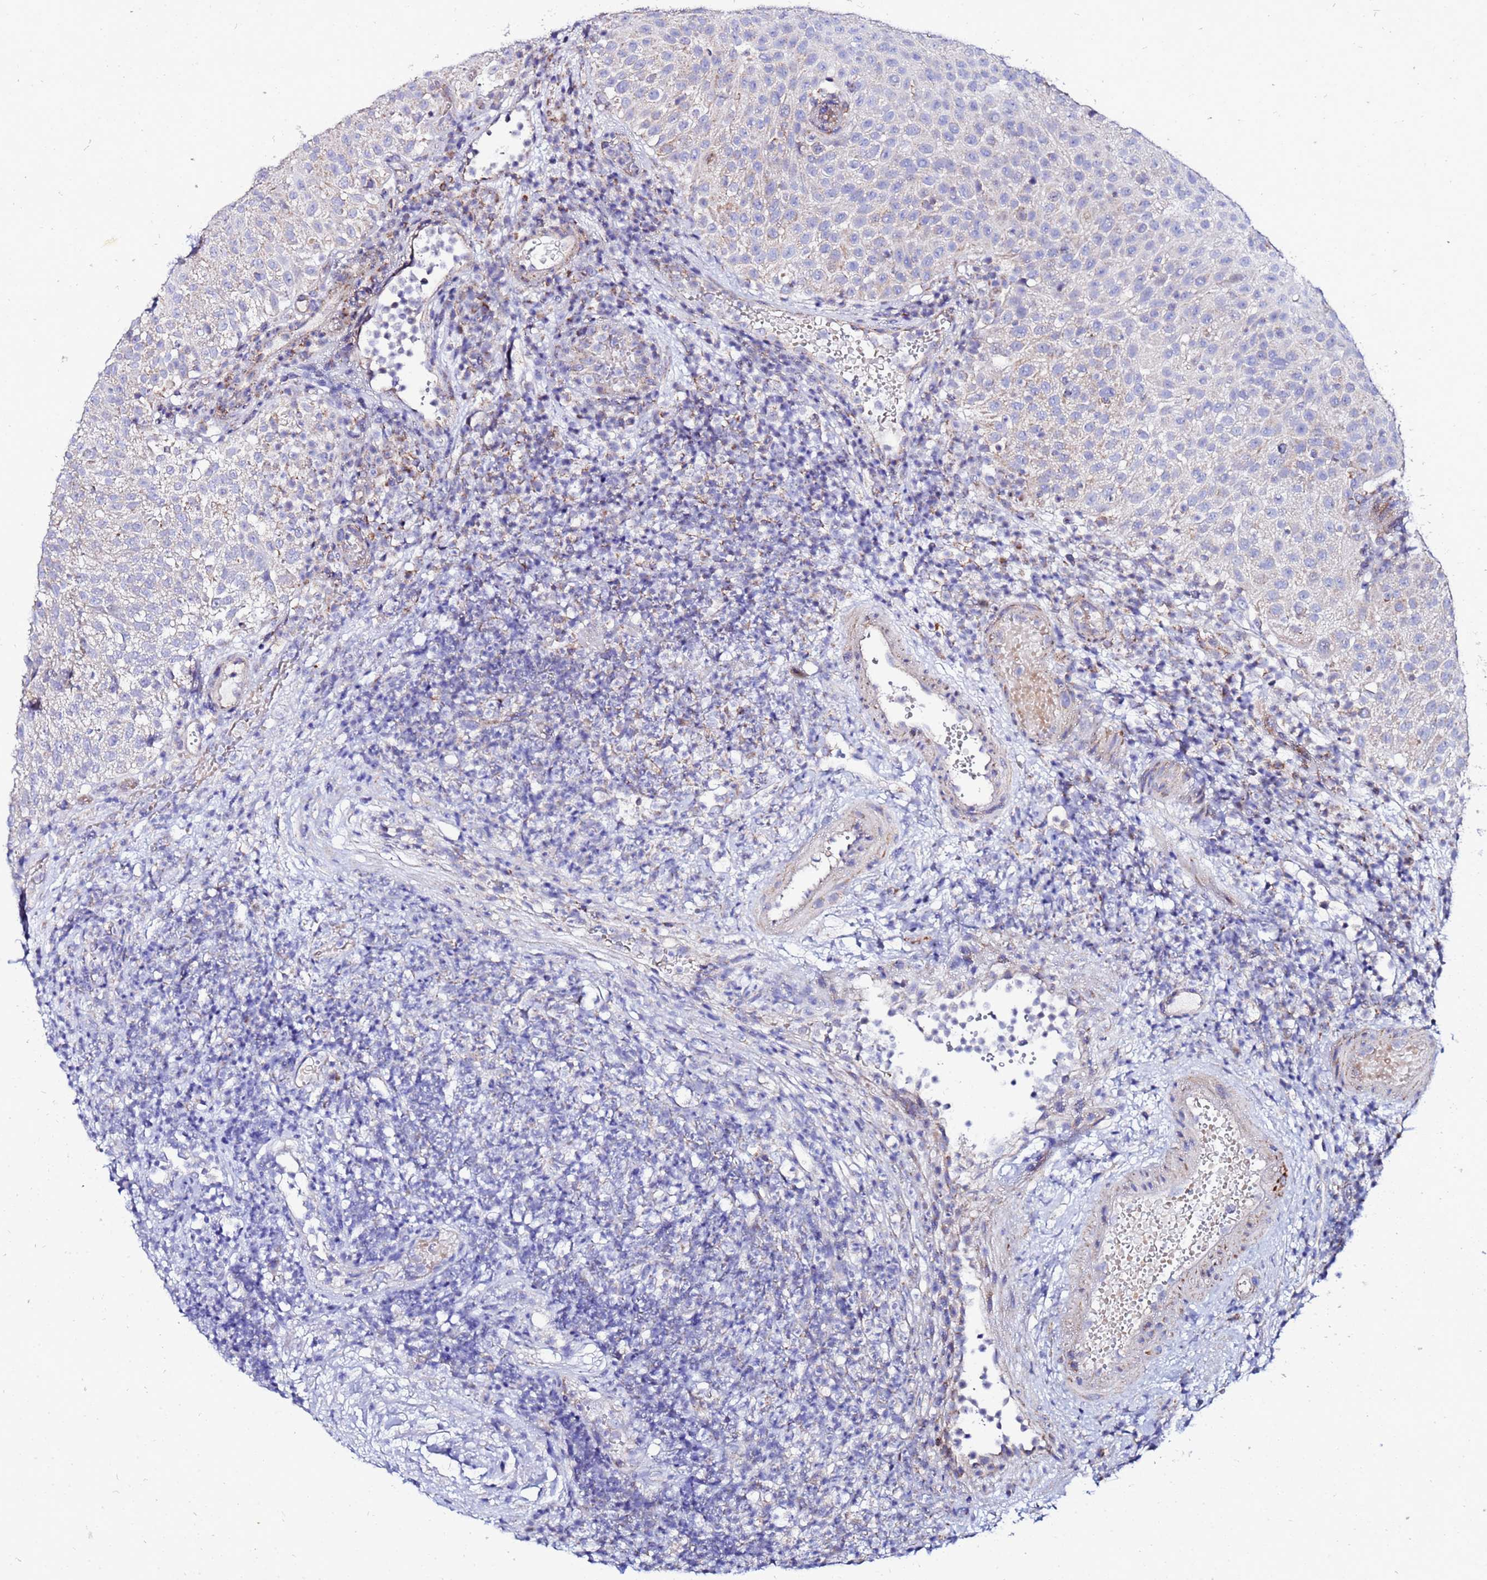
{"staining": {"intensity": "negative", "quantity": "none", "location": "none"}, "tissue": "urothelial cancer", "cell_type": "Tumor cells", "image_type": "cancer", "snomed": [{"axis": "morphology", "description": "Urothelial carcinoma, Low grade"}, {"axis": "topography", "description": "Urinary bladder"}], "caption": "There is no significant expression in tumor cells of urothelial carcinoma (low-grade). Brightfield microscopy of immunohistochemistry stained with DAB (brown) and hematoxylin (blue), captured at high magnification.", "gene": "FAHD2A", "patient": {"sex": "male", "age": 78}}